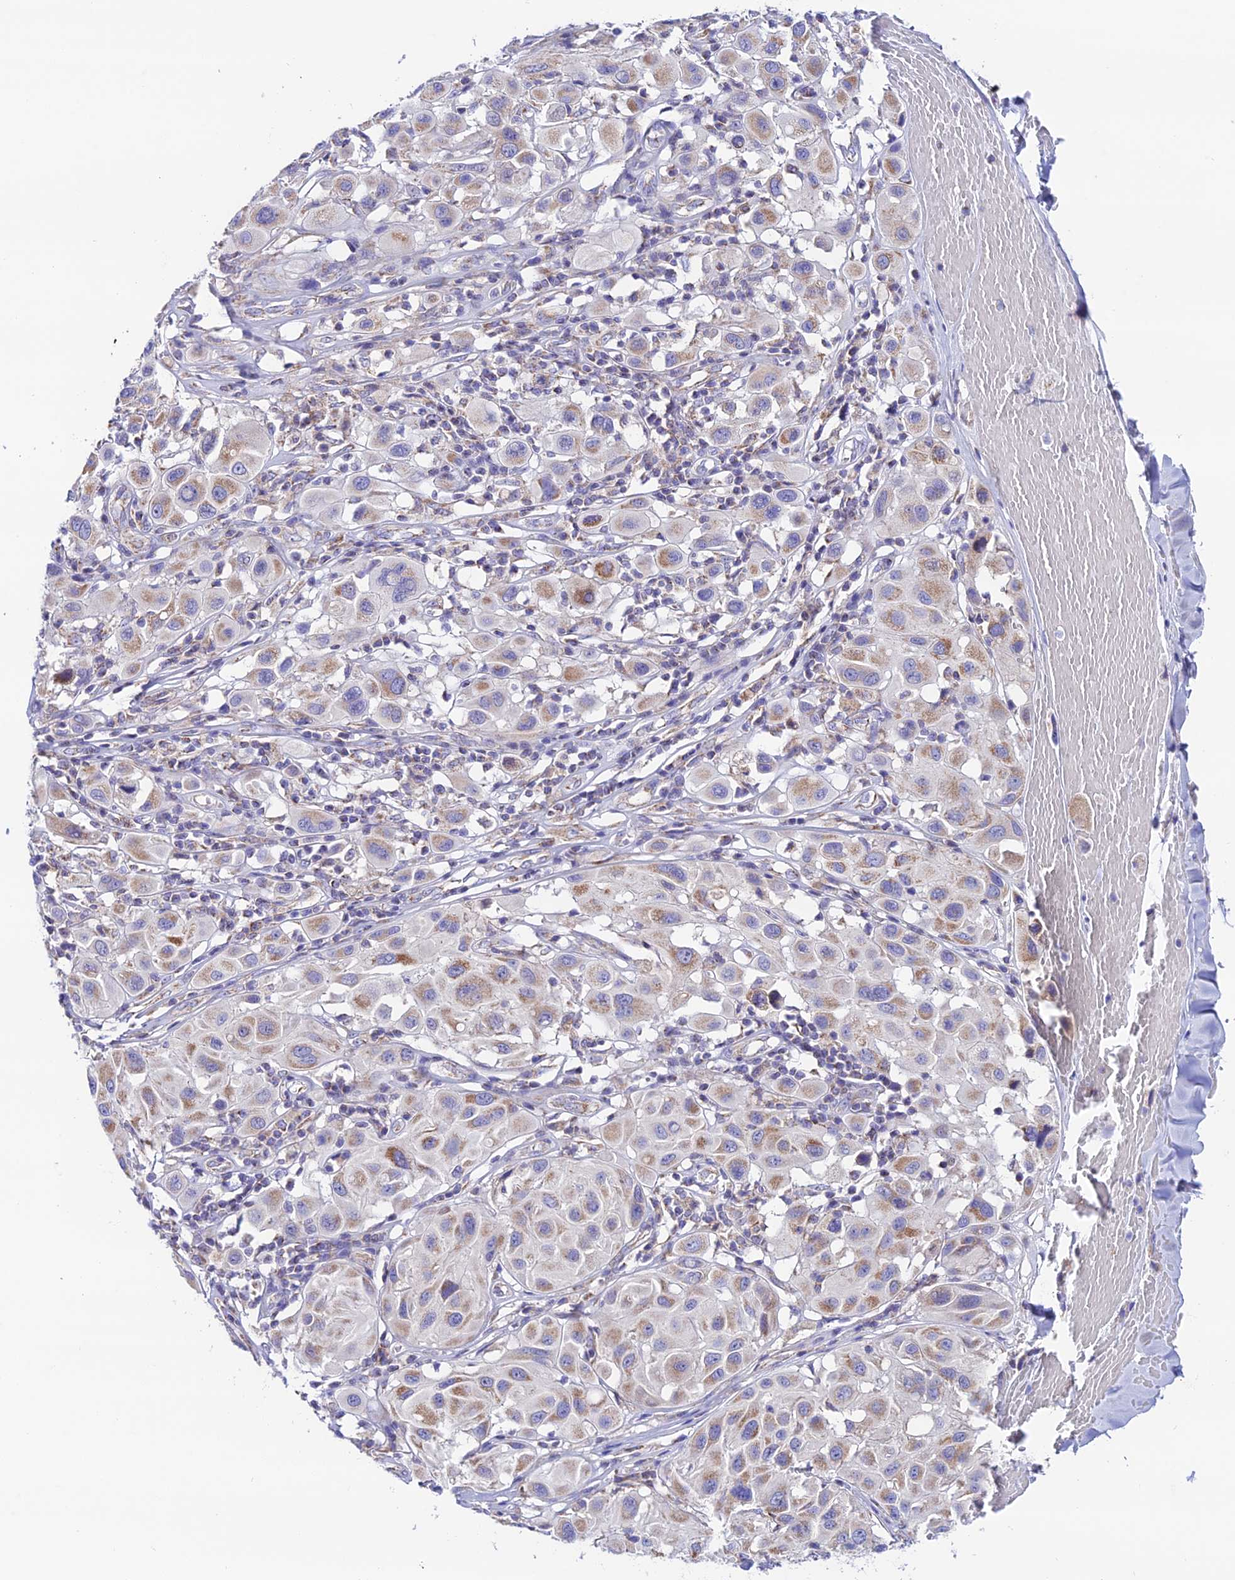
{"staining": {"intensity": "moderate", "quantity": "25%-75%", "location": "cytoplasmic/membranous"}, "tissue": "melanoma", "cell_type": "Tumor cells", "image_type": "cancer", "snomed": [{"axis": "morphology", "description": "Malignant melanoma, Metastatic site"}, {"axis": "topography", "description": "Skin"}], "caption": "This photomicrograph reveals immunohistochemistry staining of human malignant melanoma (metastatic site), with medium moderate cytoplasmic/membranous expression in approximately 25%-75% of tumor cells.", "gene": "HSDL2", "patient": {"sex": "male", "age": 41}}